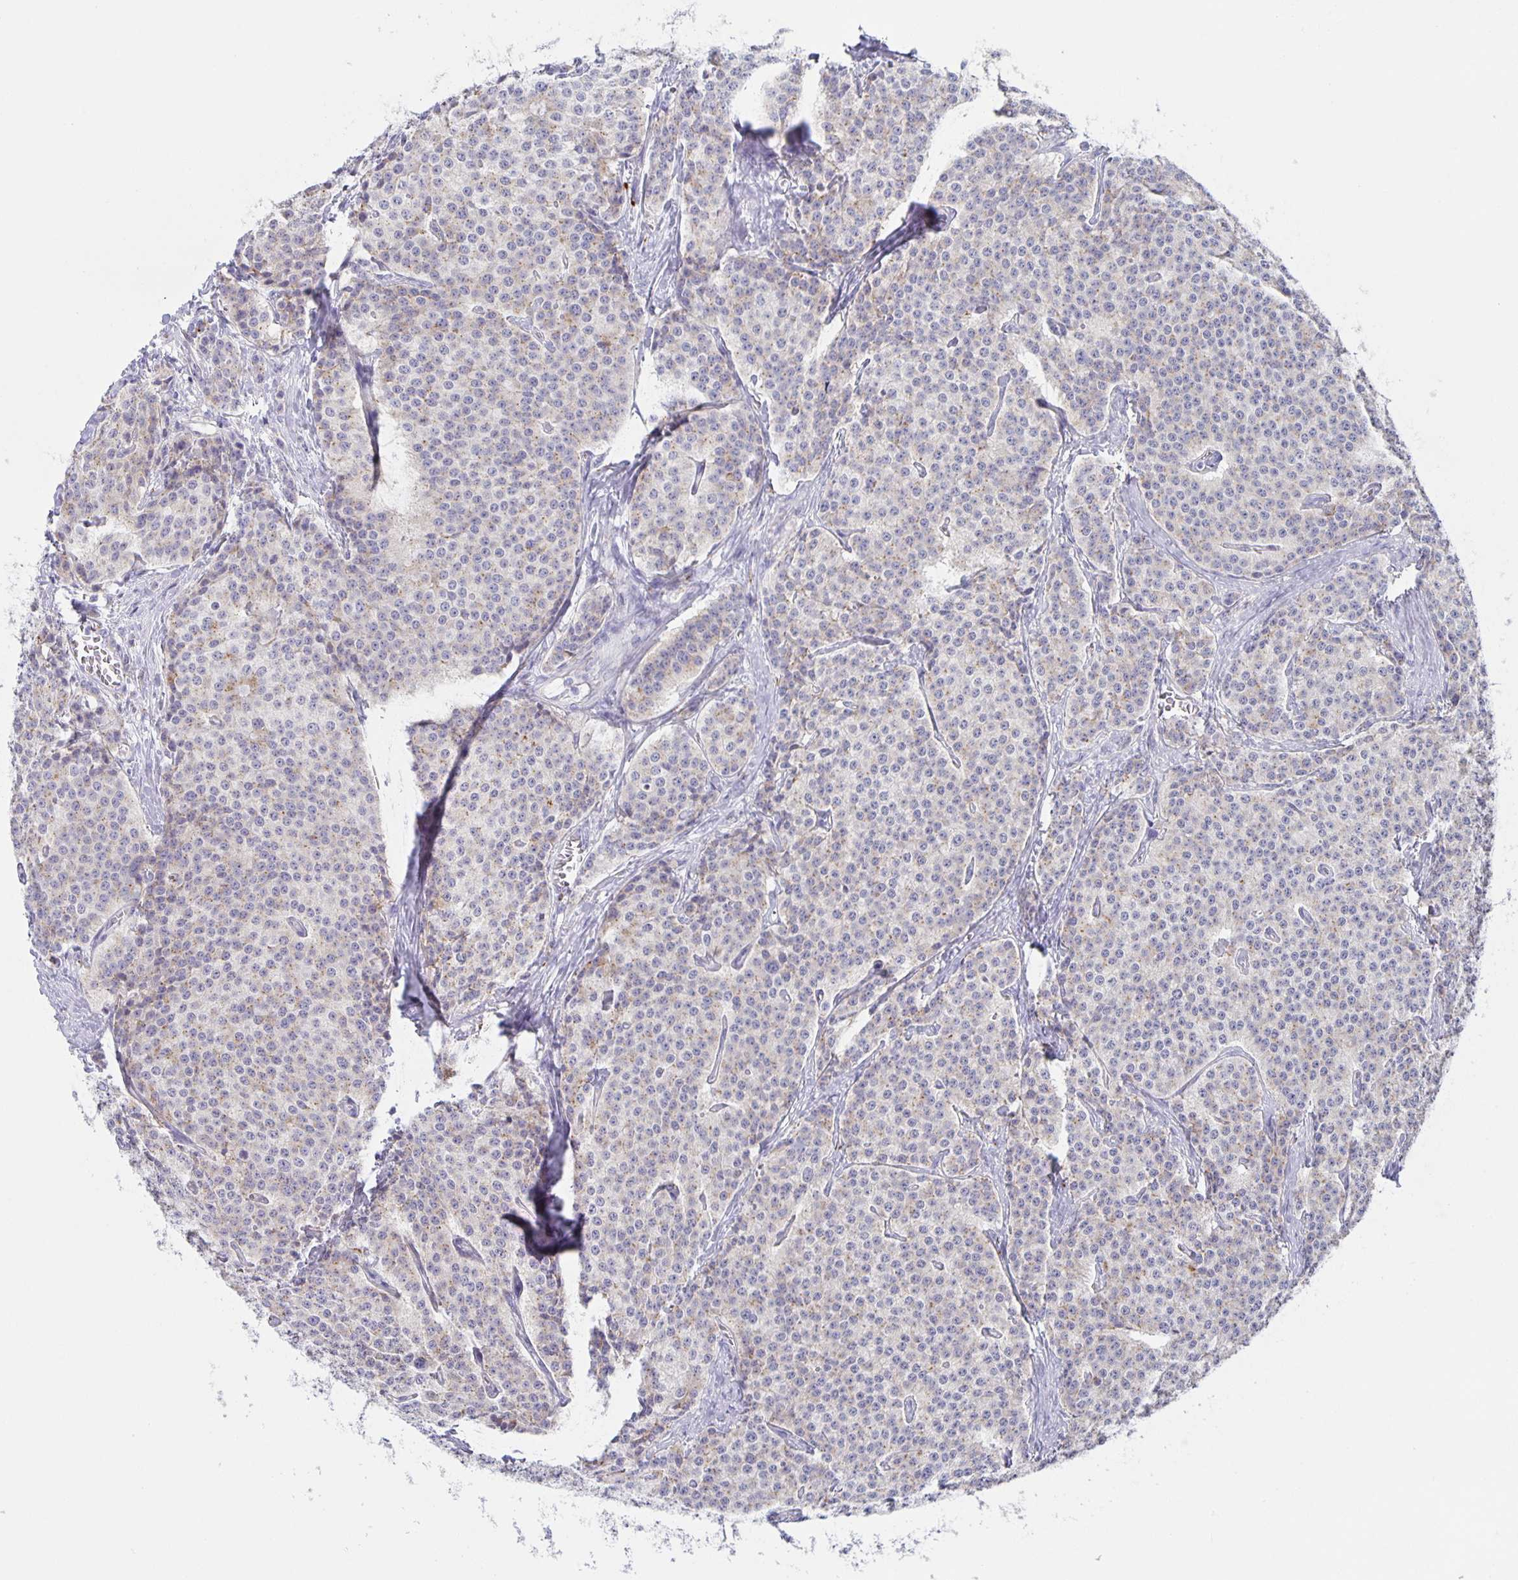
{"staining": {"intensity": "weak", "quantity": "25%-75%", "location": "cytoplasmic/membranous"}, "tissue": "carcinoid", "cell_type": "Tumor cells", "image_type": "cancer", "snomed": [{"axis": "morphology", "description": "Carcinoid, malignant, NOS"}, {"axis": "topography", "description": "Small intestine"}], "caption": "Approximately 25%-75% of tumor cells in human malignant carcinoid display weak cytoplasmic/membranous protein positivity as visualized by brown immunohistochemical staining.", "gene": "LIPA", "patient": {"sex": "female", "age": 64}}